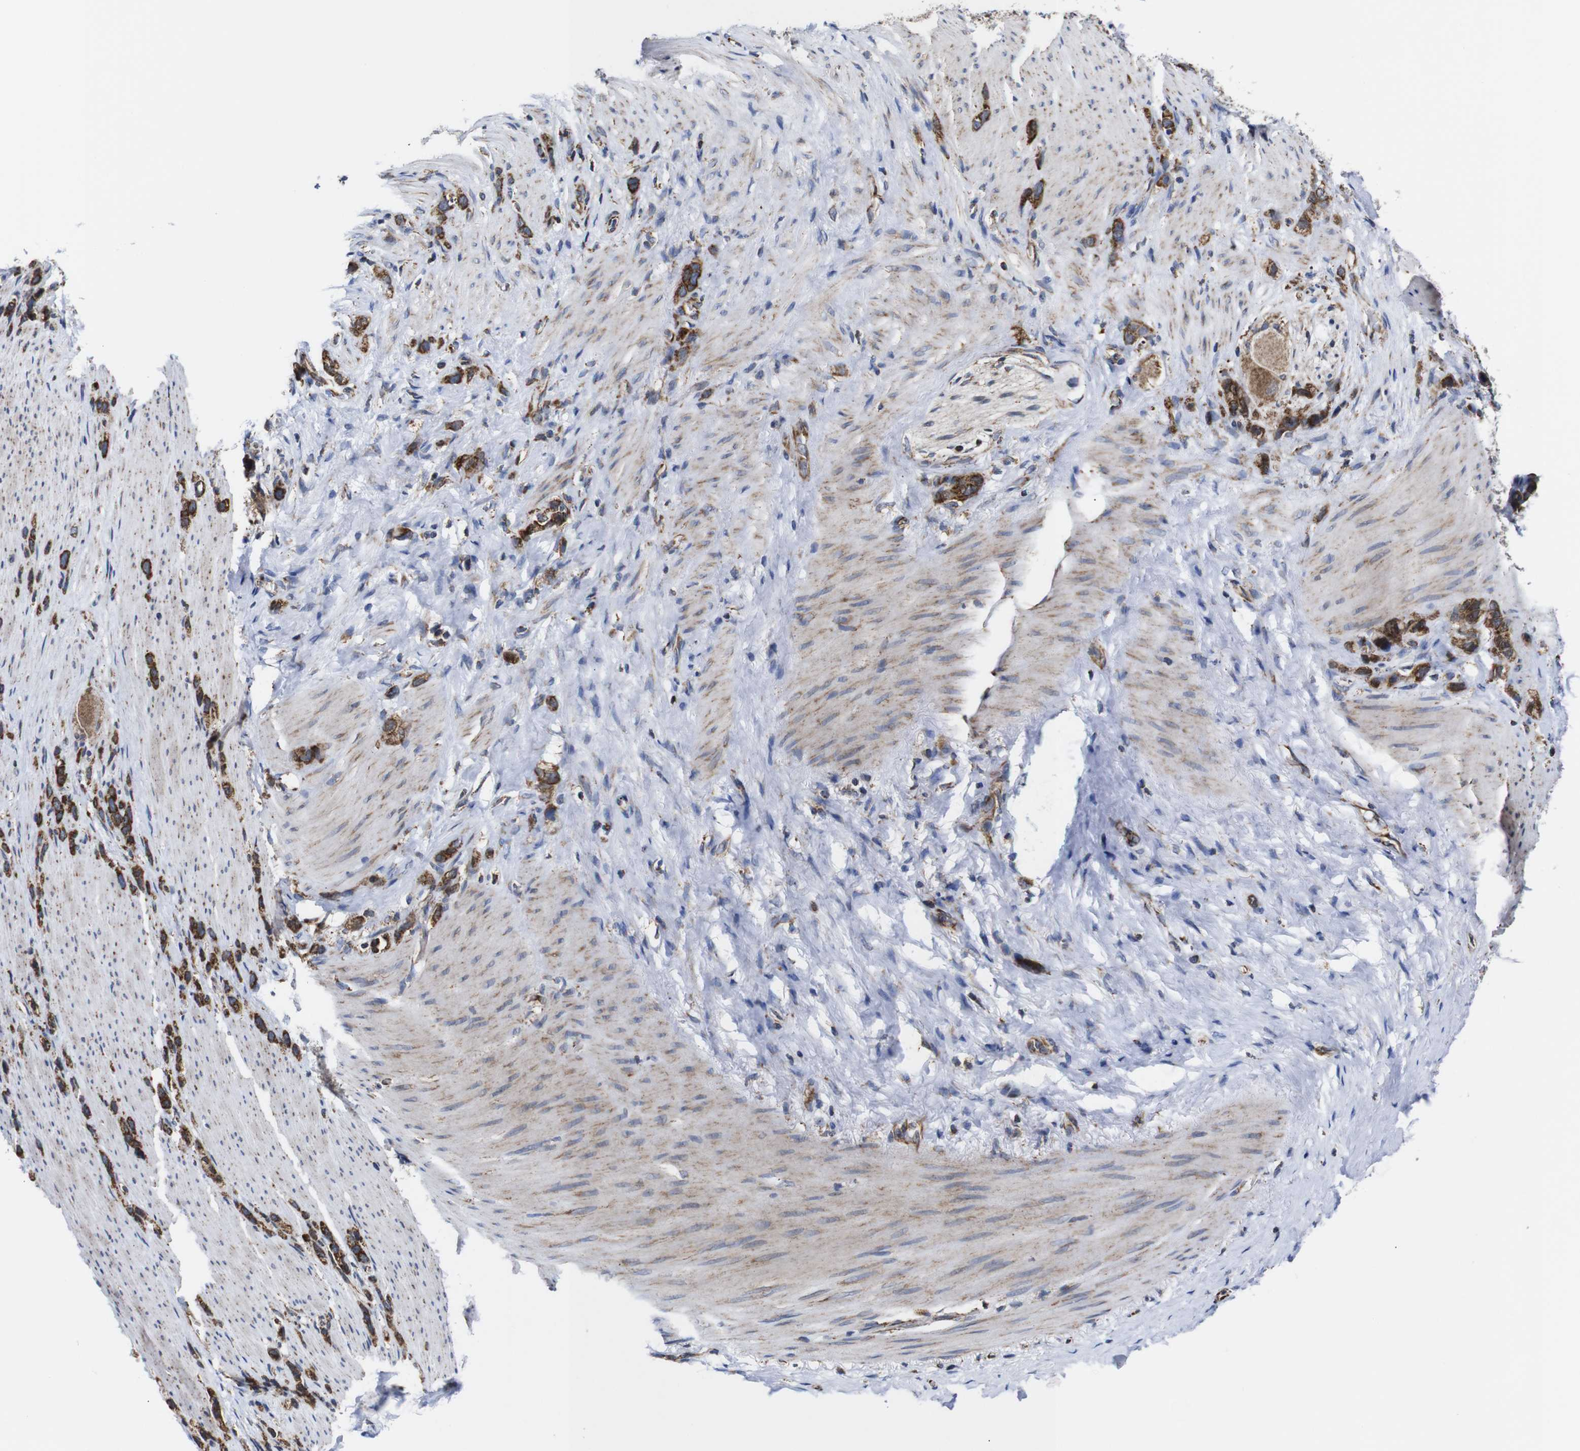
{"staining": {"intensity": "strong", "quantity": ">75%", "location": "cytoplasmic/membranous"}, "tissue": "stomach cancer", "cell_type": "Tumor cells", "image_type": "cancer", "snomed": [{"axis": "morphology", "description": "Normal tissue, NOS"}, {"axis": "morphology", "description": "Adenocarcinoma, NOS"}, {"axis": "morphology", "description": "Adenocarcinoma, High grade"}, {"axis": "topography", "description": "Stomach, upper"}, {"axis": "topography", "description": "Stomach"}], "caption": "A micrograph showing strong cytoplasmic/membranous positivity in about >75% of tumor cells in stomach adenocarcinoma (high-grade), as visualized by brown immunohistochemical staining.", "gene": "C17orf80", "patient": {"sex": "female", "age": 65}}